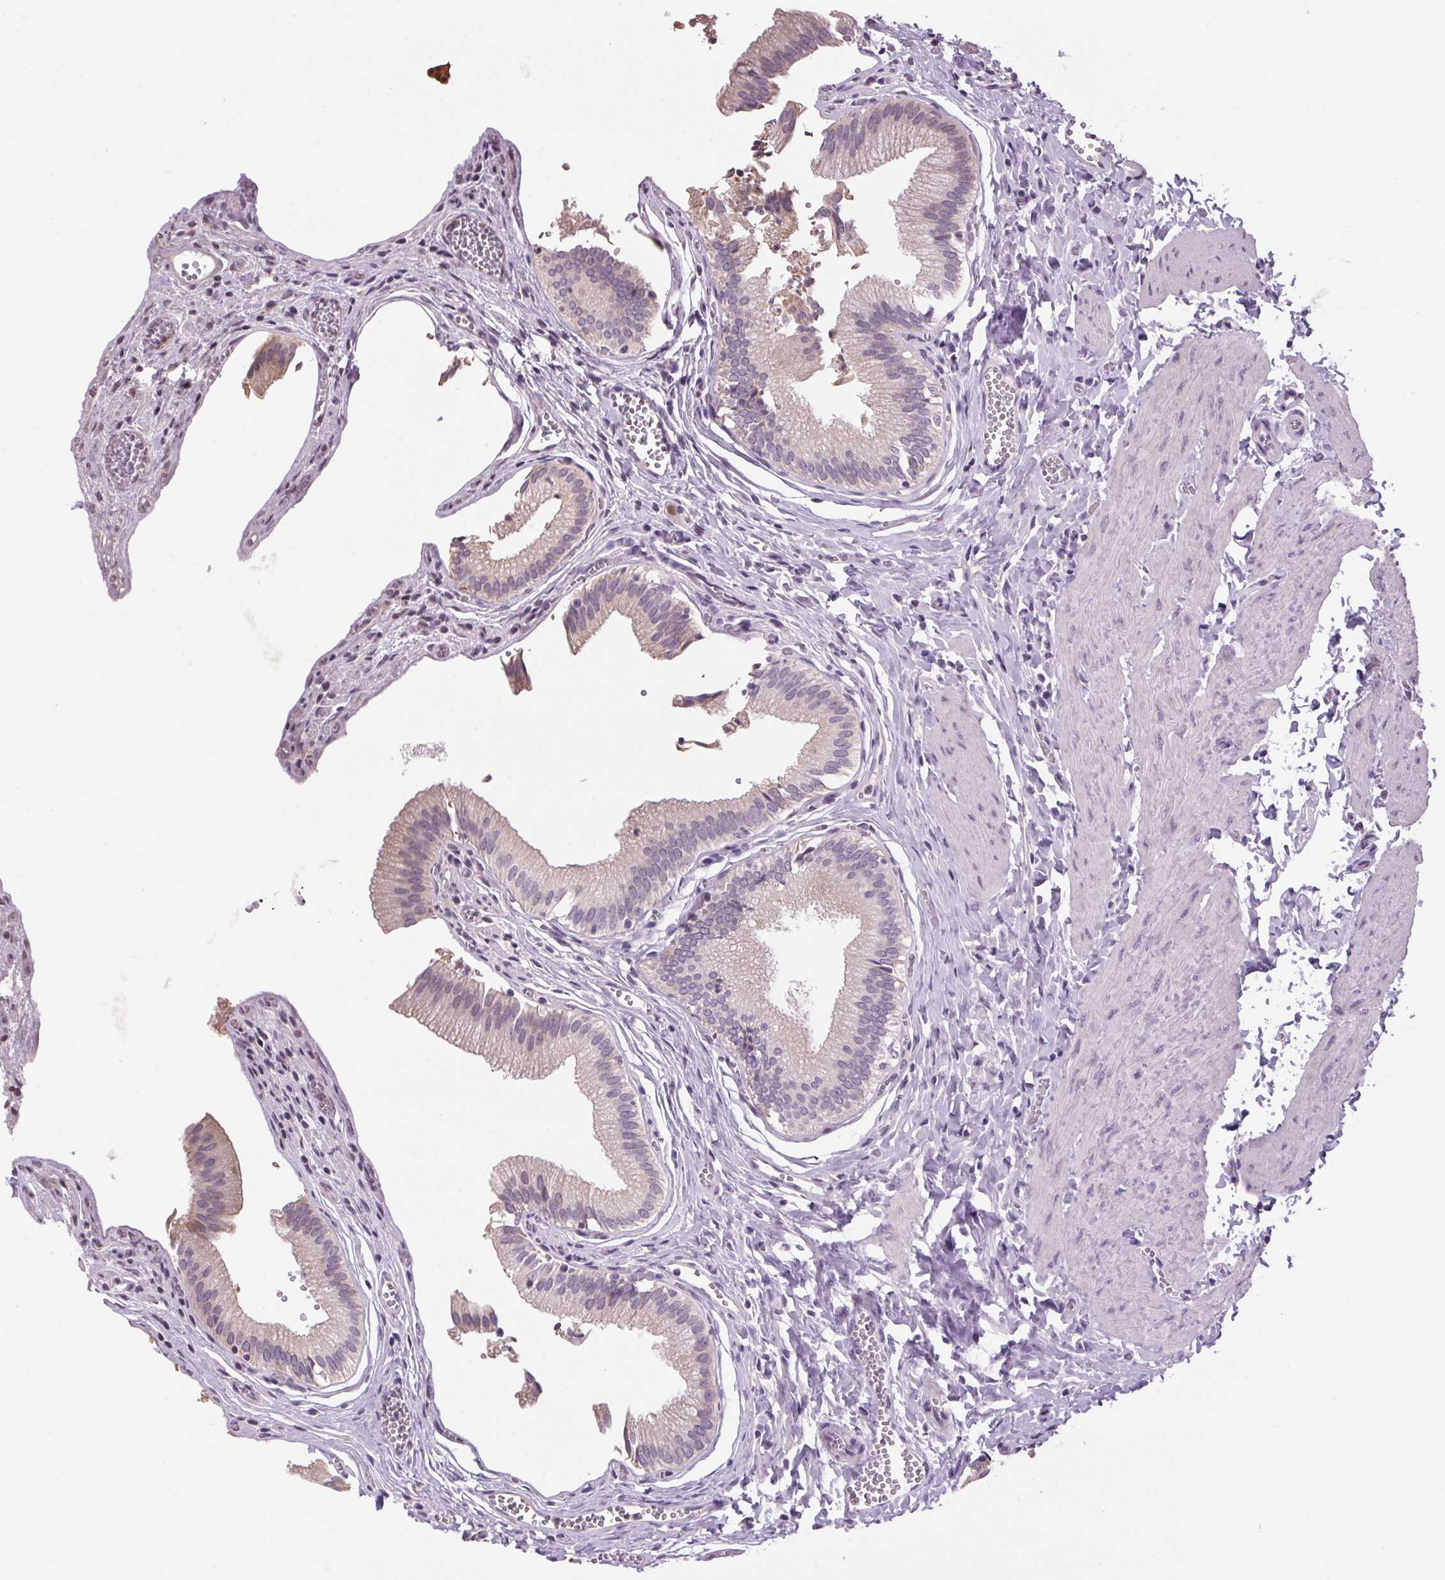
{"staining": {"intensity": "weak", "quantity": ">75%", "location": "cytoplasmic/membranous"}, "tissue": "gallbladder", "cell_type": "Glandular cells", "image_type": "normal", "snomed": [{"axis": "morphology", "description": "Normal tissue, NOS"}, {"axis": "topography", "description": "Gallbladder"}, {"axis": "topography", "description": "Peripheral nerve tissue"}], "caption": "Protein expression analysis of normal gallbladder exhibits weak cytoplasmic/membranous expression in approximately >75% of glandular cells. (IHC, brightfield microscopy, high magnification).", "gene": "VWA3B", "patient": {"sex": "male", "age": 17}}